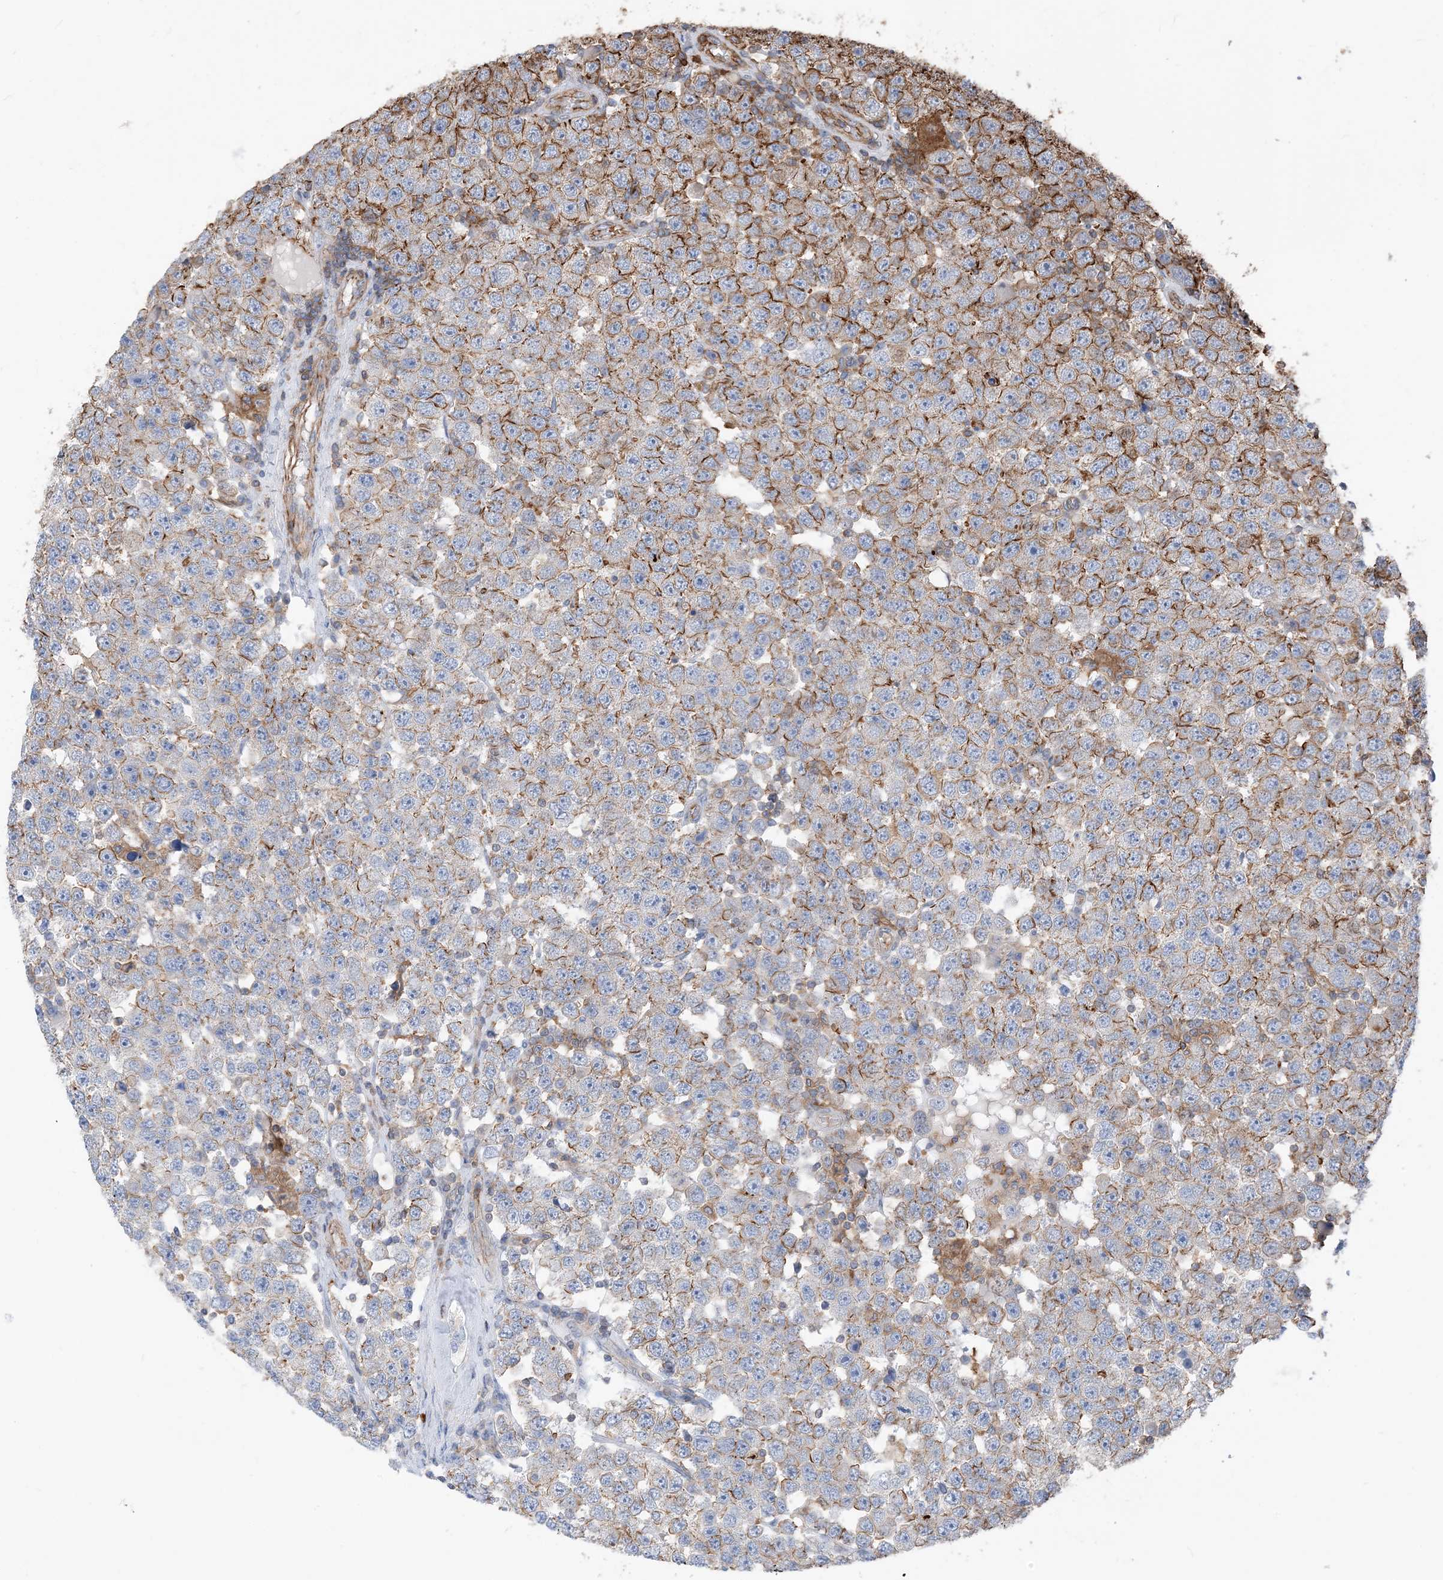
{"staining": {"intensity": "moderate", "quantity": "25%-75%", "location": "cytoplasmic/membranous"}, "tissue": "testis cancer", "cell_type": "Tumor cells", "image_type": "cancer", "snomed": [{"axis": "morphology", "description": "Seminoma, NOS"}, {"axis": "topography", "description": "Testis"}], "caption": "Tumor cells demonstrate medium levels of moderate cytoplasmic/membranous positivity in approximately 25%-75% of cells in testis cancer.", "gene": "PARVG", "patient": {"sex": "male", "age": 28}}